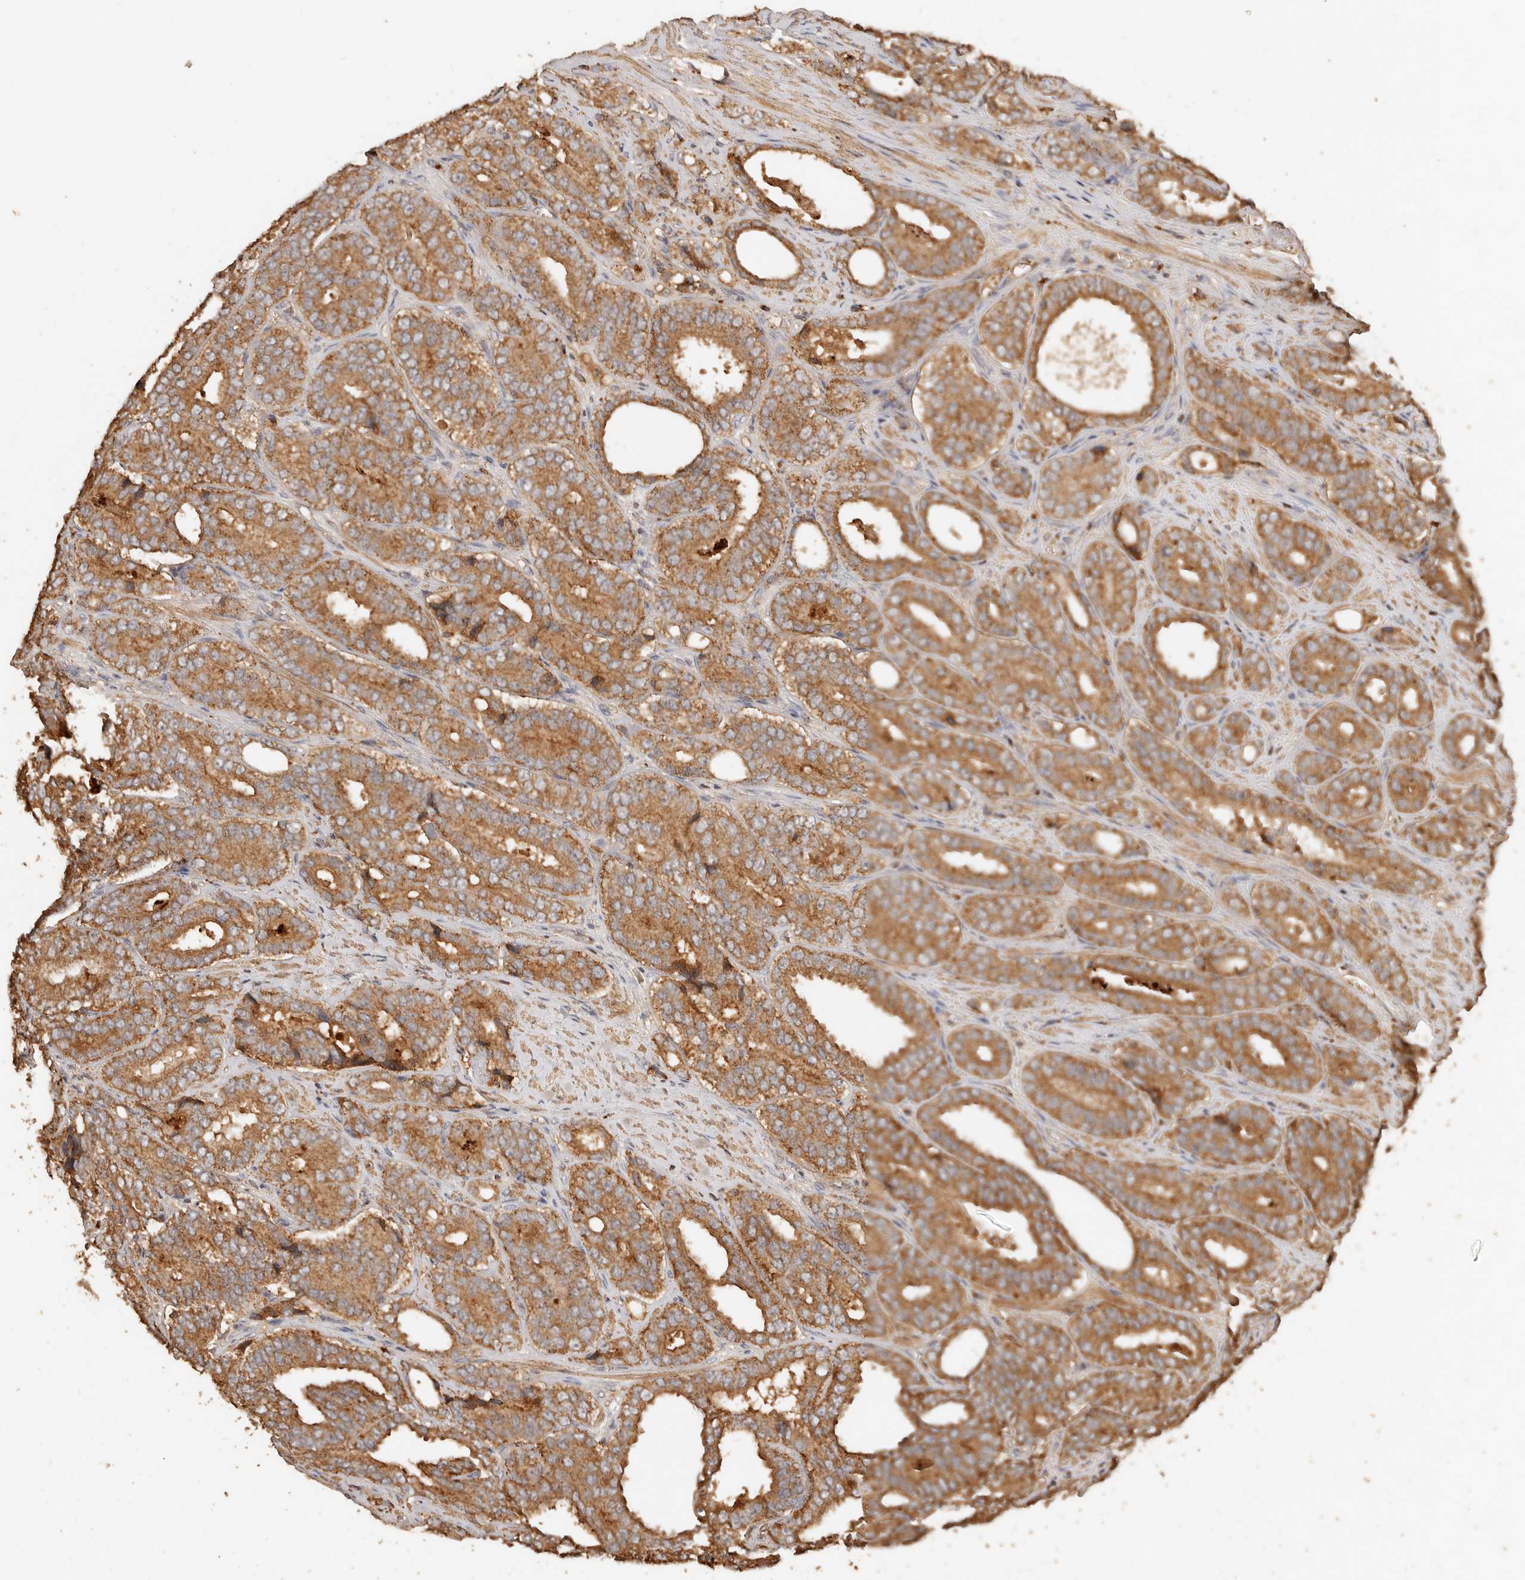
{"staining": {"intensity": "moderate", "quantity": ">75%", "location": "cytoplasmic/membranous"}, "tissue": "prostate cancer", "cell_type": "Tumor cells", "image_type": "cancer", "snomed": [{"axis": "morphology", "description": "Adenocarcinoma, High grade"}, {"axis": "topography", "description": "Prostate"}], "caption": "Prostate cancer (high-grade adenocarcinoma) stained for a protein (brown) displays moderate cytoplasmic/membranous positive positivity in about >75% of tumor cells.", "gene": "FAM180B", "patient": {"sex": "male", "age": 56}}